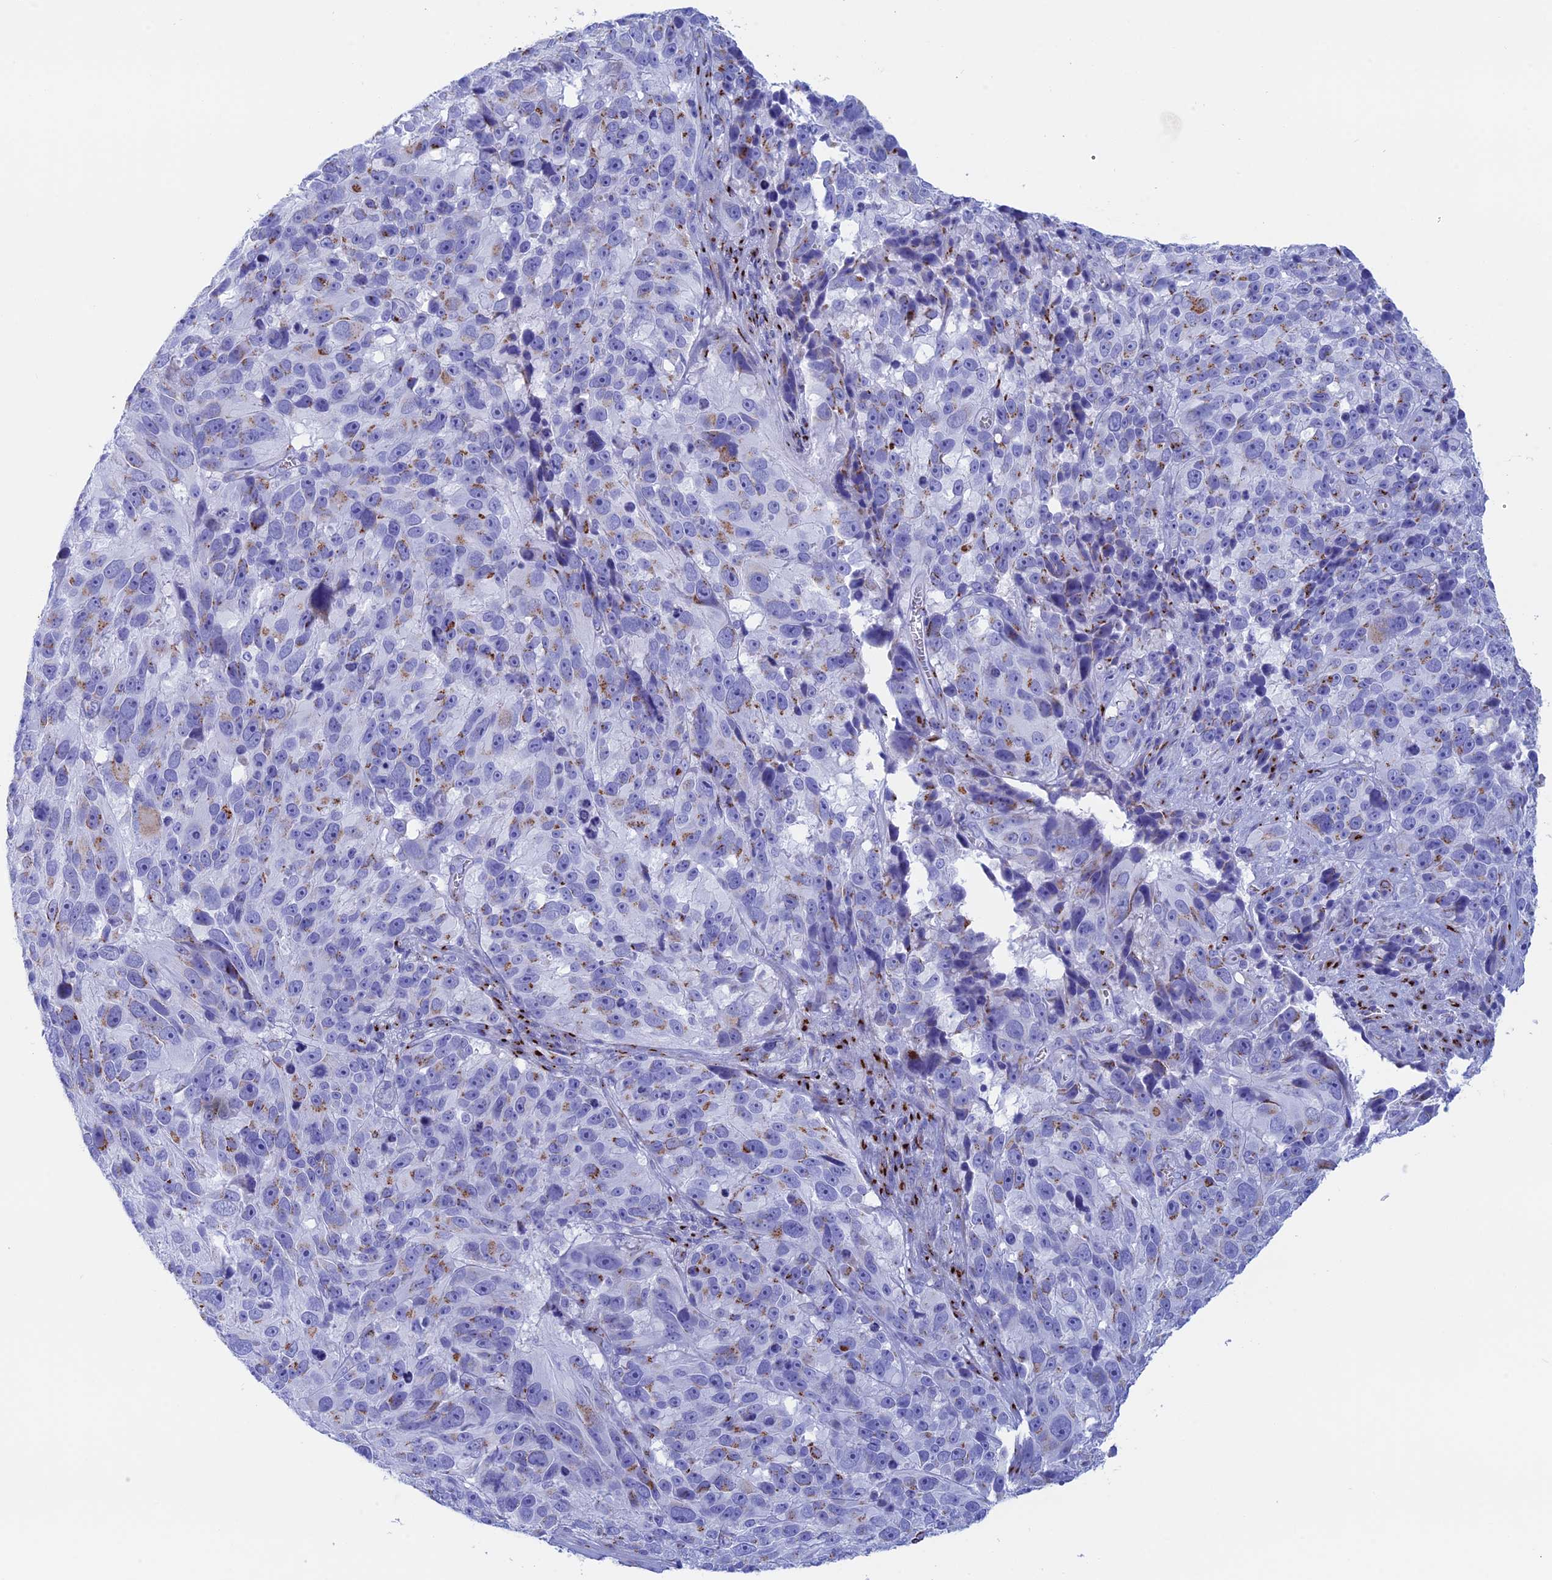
{"staining": {"intensity": "moderate", "quantity": "25%-75%", "location": "cytoplasmic/membranous"}, "tissue": "melanoma", "cell_type": "Tumor cells", "image_type": "cancer", "snomed": [{"axis": "morphology", "description": "Malignant melanoma, NOS"}, {"axis": "topography", "description": "Skin"}], "caption": "Immunohistochemical staining of melanoma demonstrates medium levels of moderate cytoplasmic/membranous protein staining in about 25%-75% of tumor cells. (IHC, brightfield microscopy, high magnification).", "gene": "ERICH4", "patient": {"sex": "male", "age": 84}}